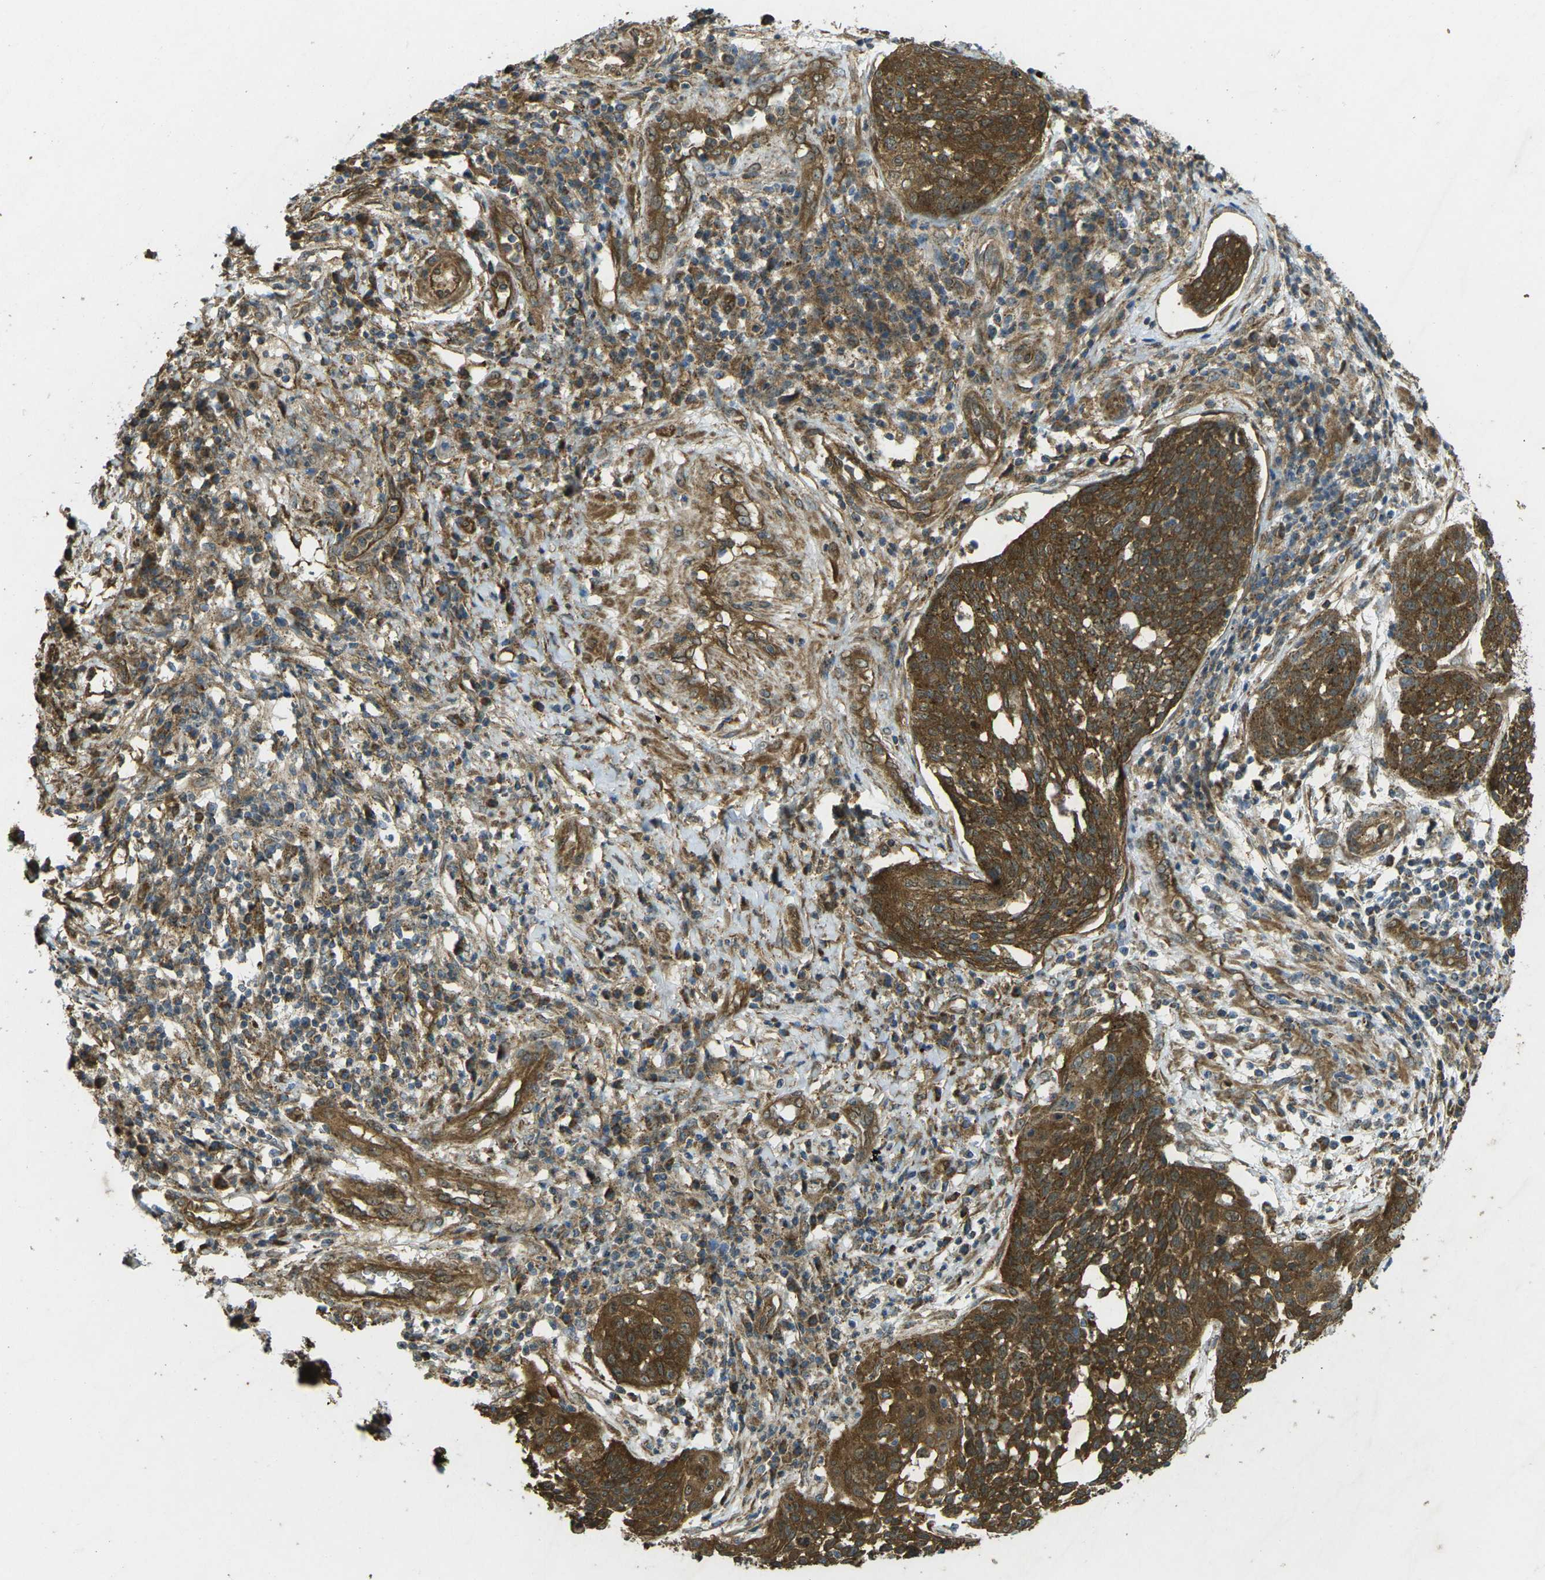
{"staining": {"intensity": "strong", "quantity": ">75%", "location": "cytoplasmic/membranous"}, "tissue": "cervical cancer", "cell_type": "Tumor cells", "image_type": "cancer", "snomed": [{"axis": "morphology", "description": "Squamous cell carcinoma, NOS"}, {"axis": "topography", "description": "Cervix"}], "caption": "Immunohistochemical staining of human cervical cancer shows strong cytoplasmic/membranous protein expression in approximately >75% of tumor cells.", "gene": "CHMP3", "patient": {"sex": "female", "age": 34}}